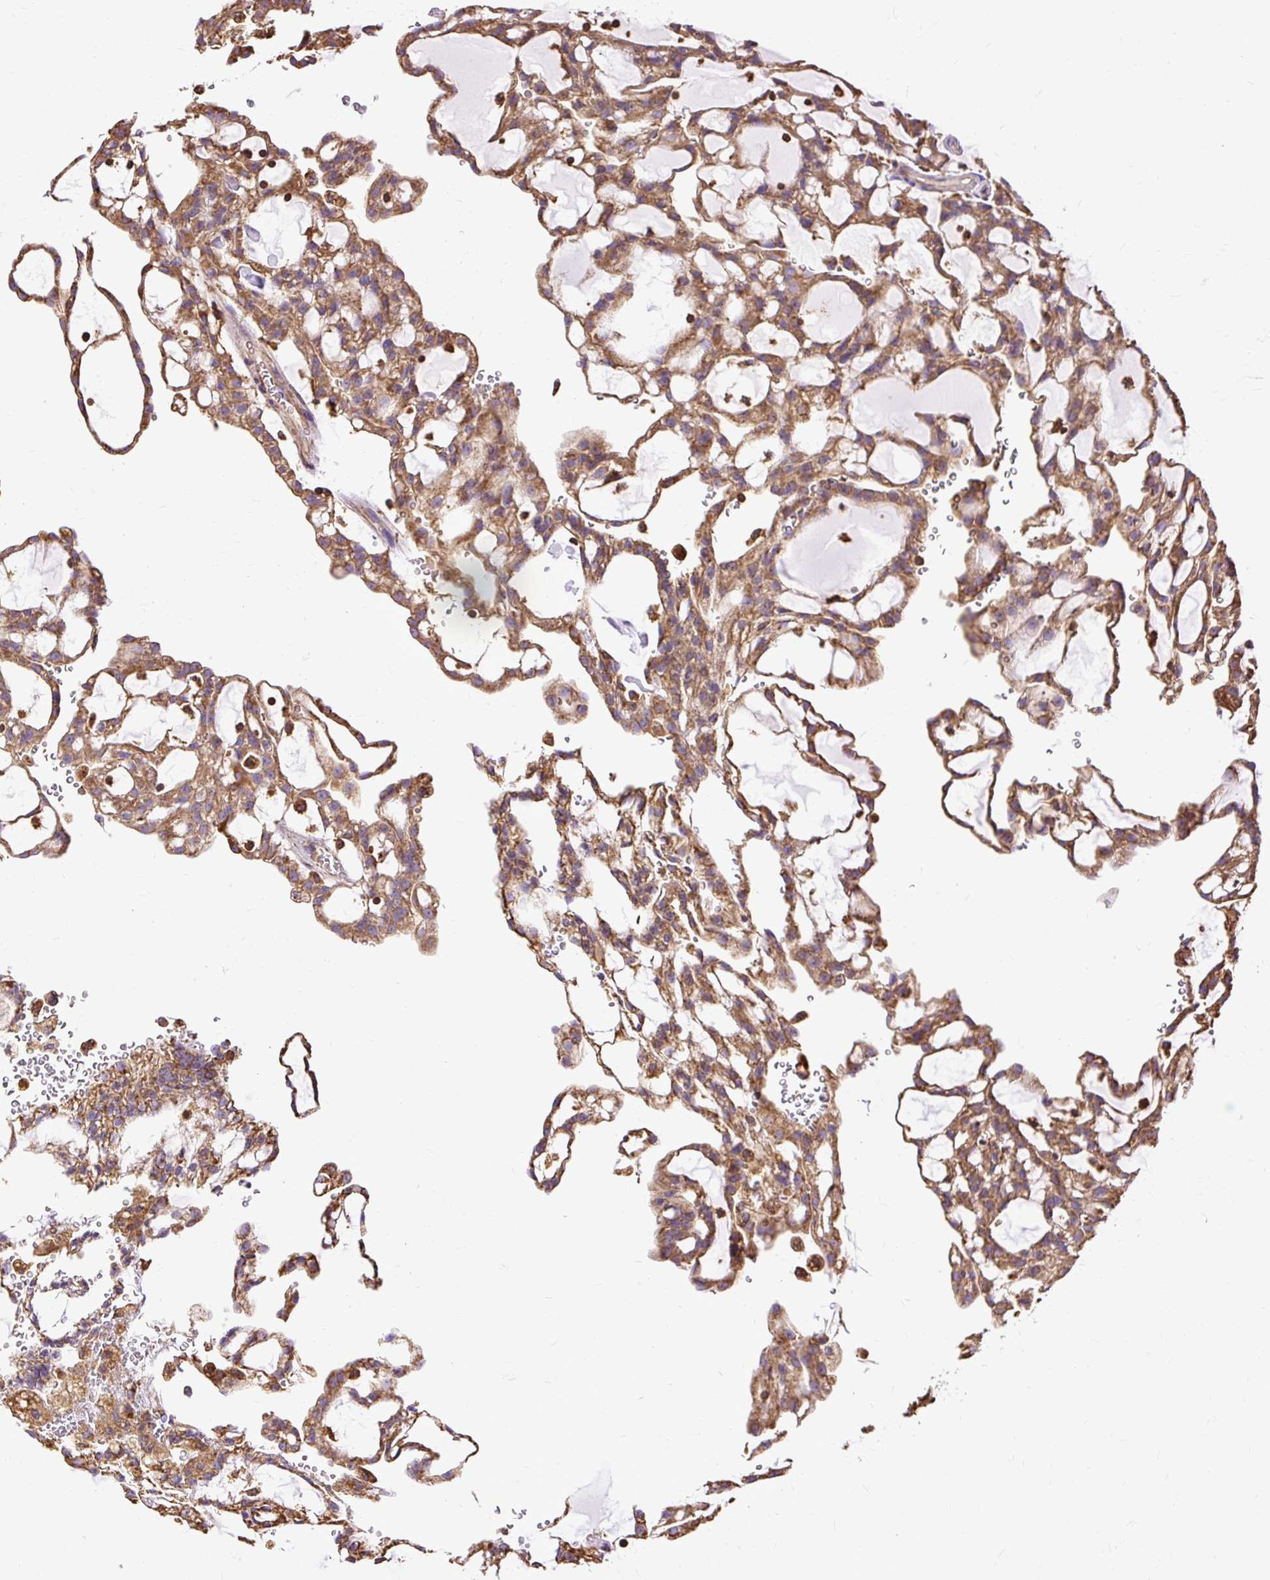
{"staining": {"intensity": "moderate", "quantity": ">75%", "location": "cytoplasmic/membranous"}, "tissue": "renal cancer", "cell_type": "Tumor cells", "image_type": "cancer", "snomed": [{"axis": "morphology", "description": "Adenocarcinoma, NOS"}, {"axis": "topography", "description": "Kidney"}], "caption": "This is an image of immunohistochemistry staining of renal adenocarcinoma, which shows moderate expression in the cytoplasmic/membranous of tumor cells.", "gene": "KLHL11", "patient": {"sex": "male", "age": 63}}